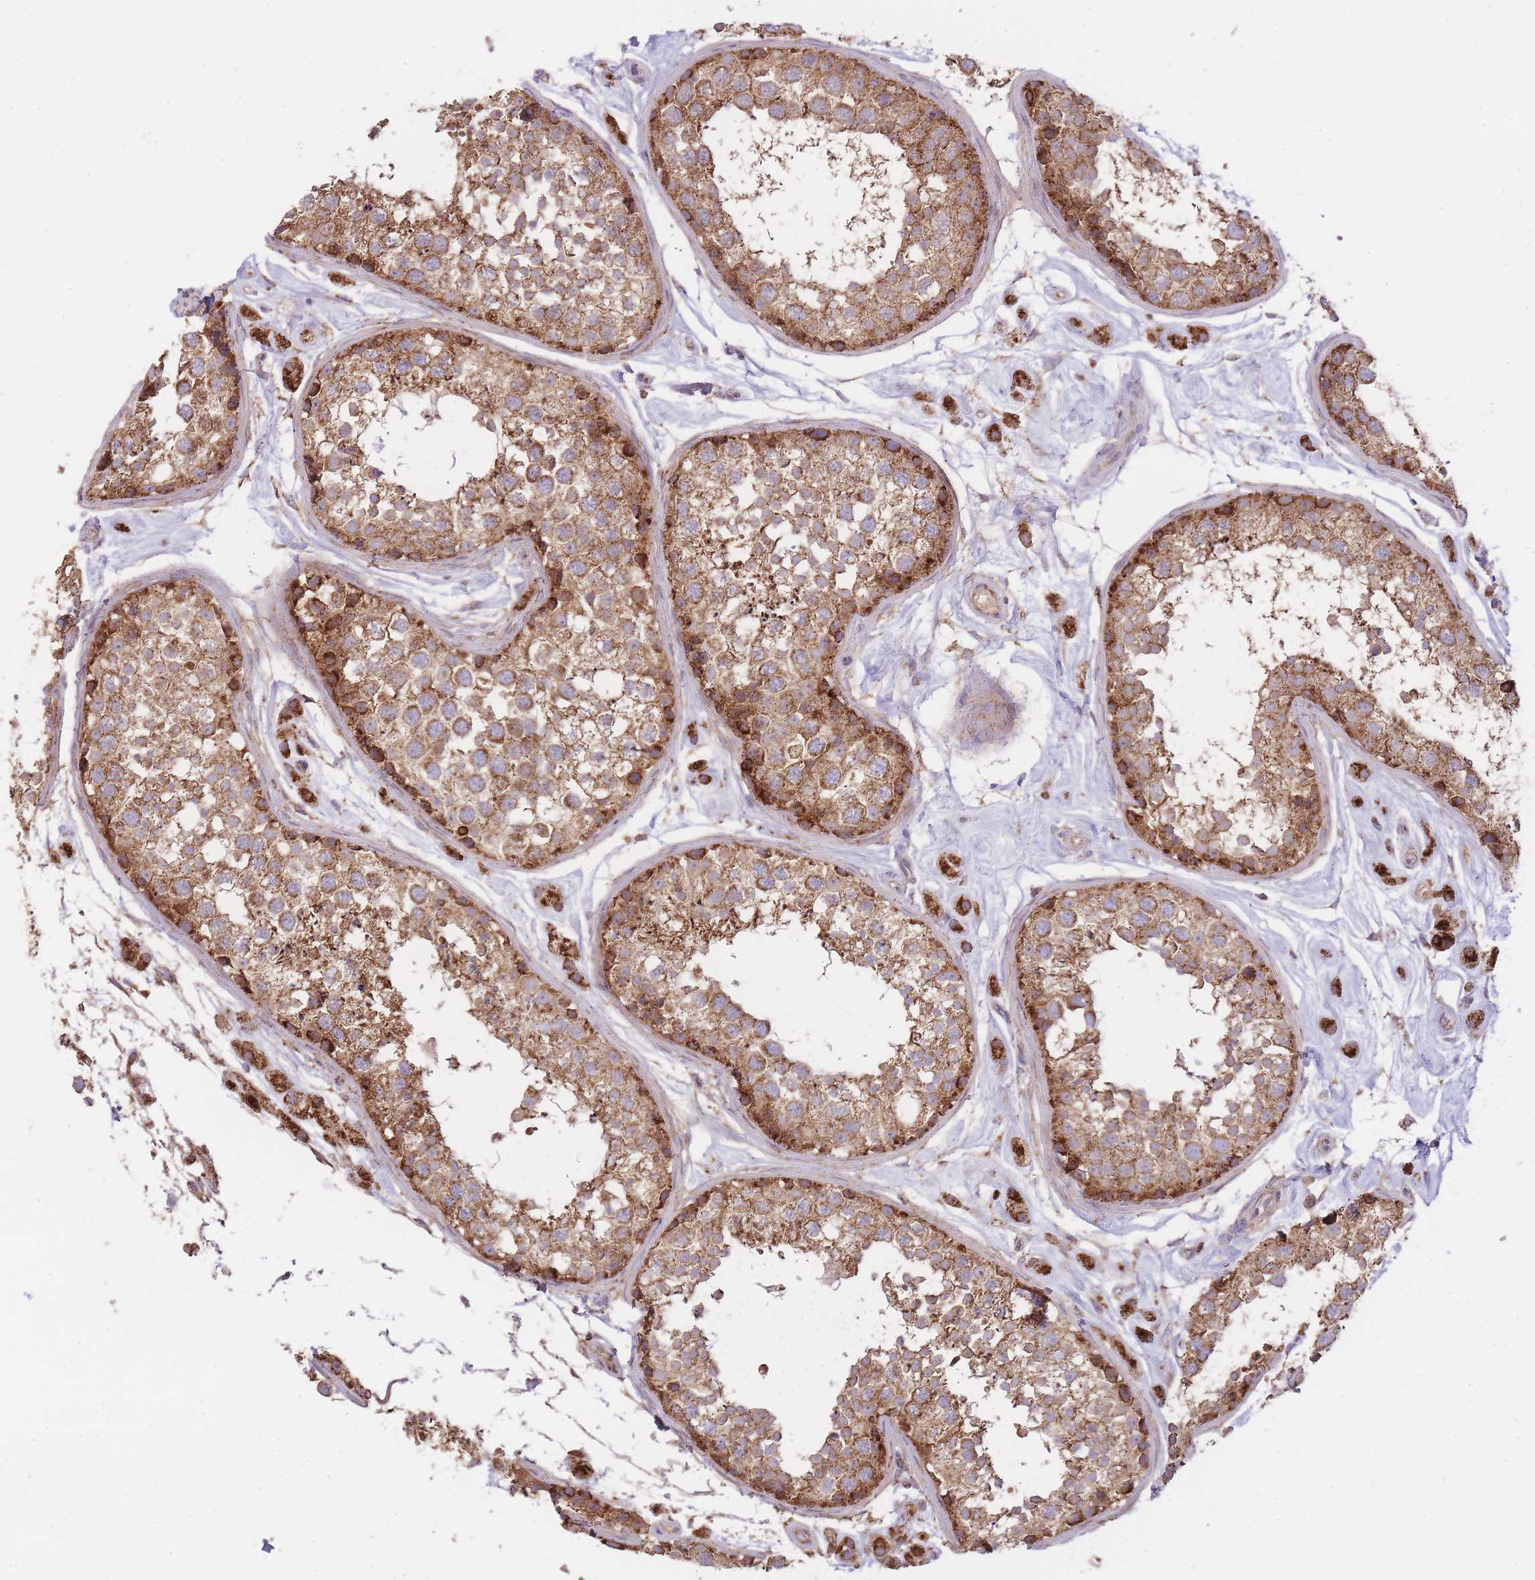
{"staining": {"intensity": "strong", "quantity": ">75%", "location": "cytoplasmic/membranous"}, "tissue": "testis", "cell_type": "Cells in seminiferous ducts", "image_type": "normal", "snomed": [{"axis": "morphology", "description": "Normal tissue, NOS"}, {"axis": "topography", "description": "Testis"}], "caption": "Approximately >75% of cells in seminiferous ducts in normal testis demonstrate strong cytoplasmic/membranous protein staining as visualized by brown immunohistochemical staining.", "gene": "PREP", "patient": {"sex": "male", "age": 25}}